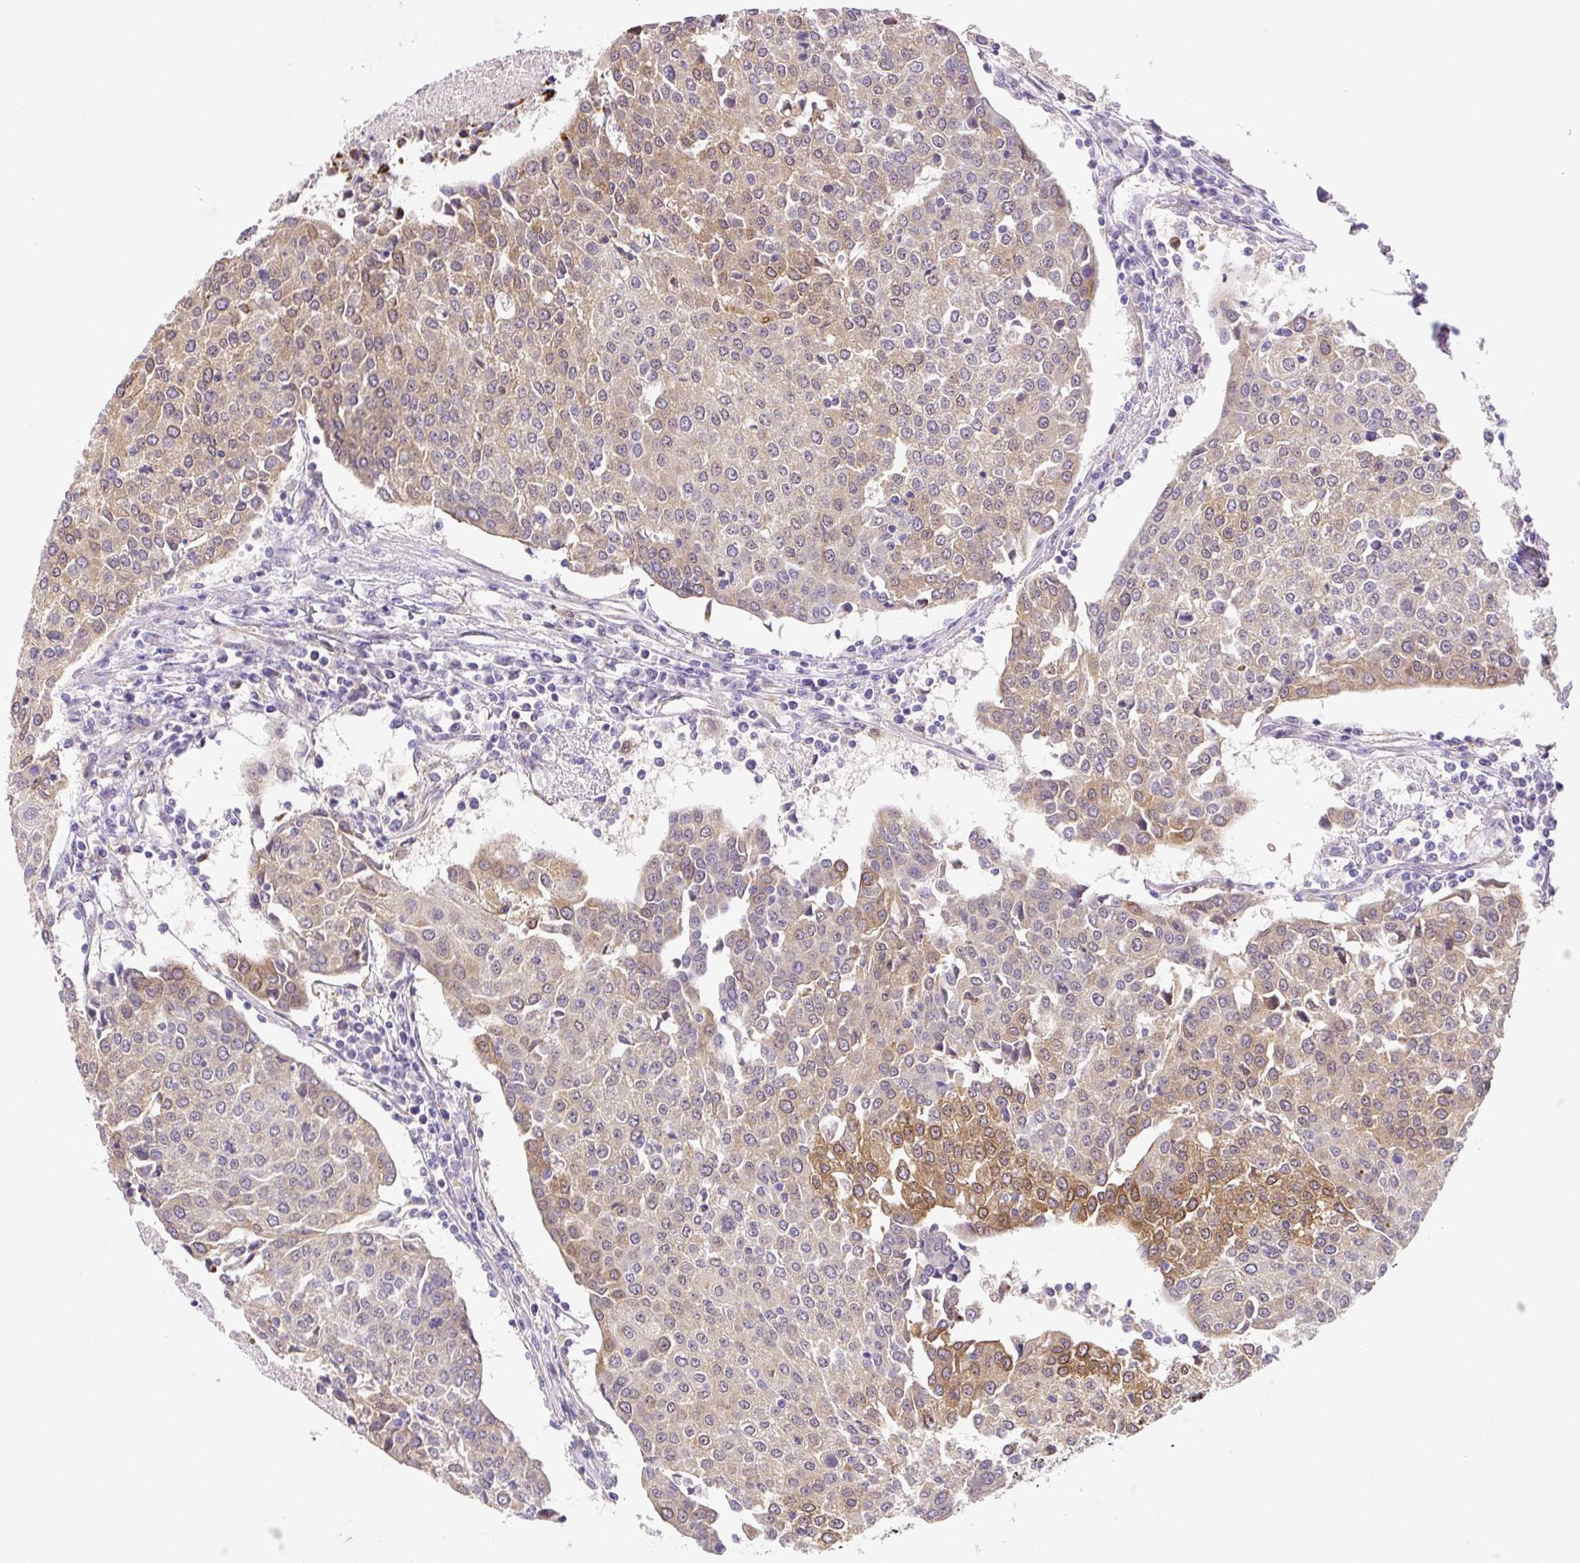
{"staining": {"intensity": "moderate", "quantity": "25%-75%", "location": "cytoplasmic/membranous"}, "tissue": "urothelial cancer", "cell_type": "Tumor cells", "image_type": "cancer", "snomed": [{"axis": "morphology", "description": "Urothelial carcinoma, High grade"}, {"axis": "topography", "description": "Urinary bladder"}], "caption": "IHC (DAB (3,3'-diaminobenzidine)) staining of human urothelial cancer exhibits moderate cytoplasmic/membranous protein positivity in about 25%-75% of tumor cells. The staining was performed using DAB (3,3'-diaminobenzidine), with brown indicating positive protein expression. Nuclei are stained blue with hematoxylin.", "gene": "PLA2G4A", "patient": {"sex": "female", "age": 85}}